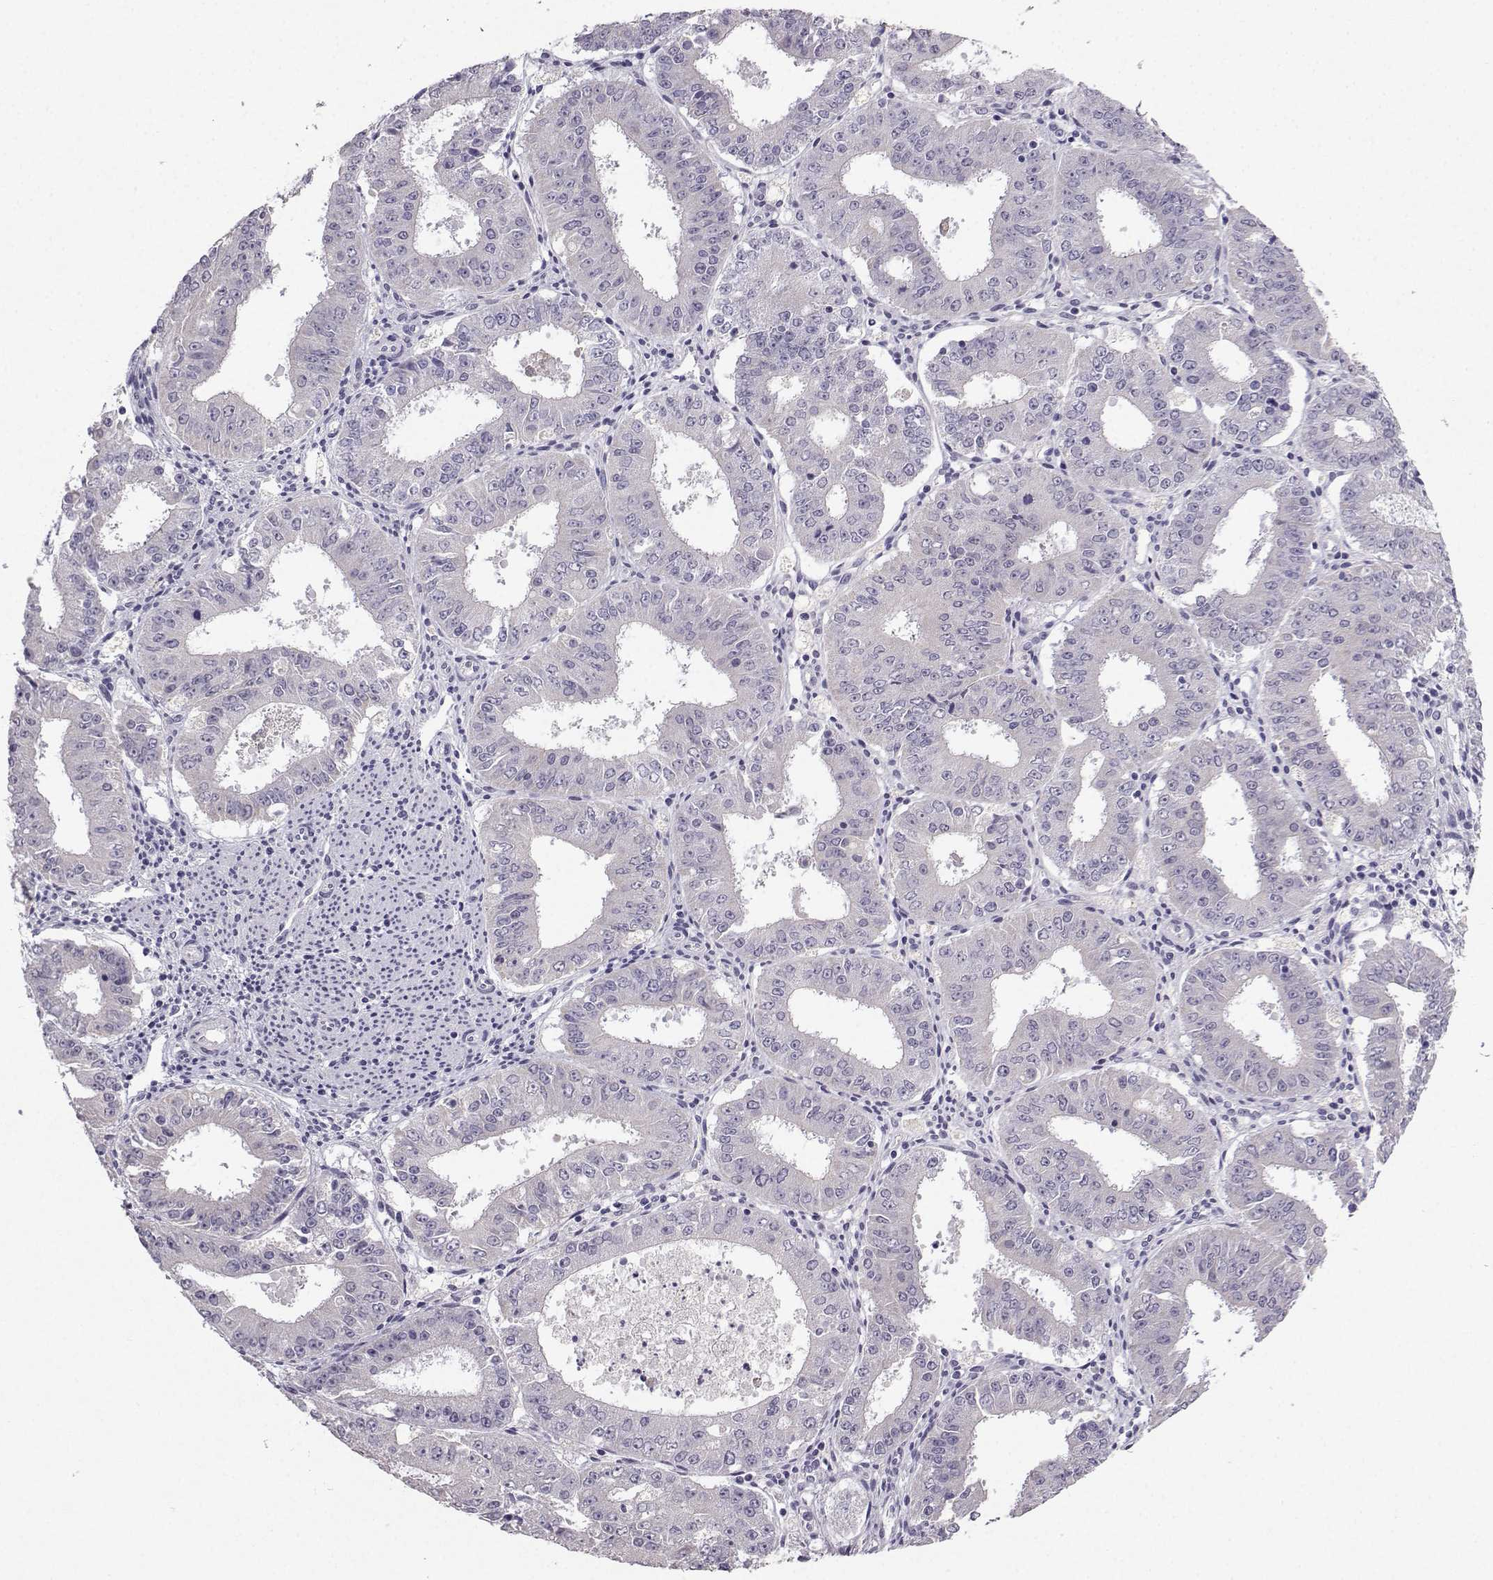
{"staining": {"intensity": "negative", "quantity": "none", "location": "none"}, "tissue": "ovarian cancer", "cell_type": "Tumor cells", "image_type": "cancer", "snomed": [{"axis": "morphology", "description": "Carcinoma, endometroid"}, {"axis": "topography", "description": "Ovary"}], "caption": "IHC histopathology image of neoplastic tissue: ovarian cancer (endometroid carcinoma) stained with DAB demonstrates no significant protein staining in tumor cells.", "gene": "LIN28A", "patient": {"sex": "female", "age": 42}}